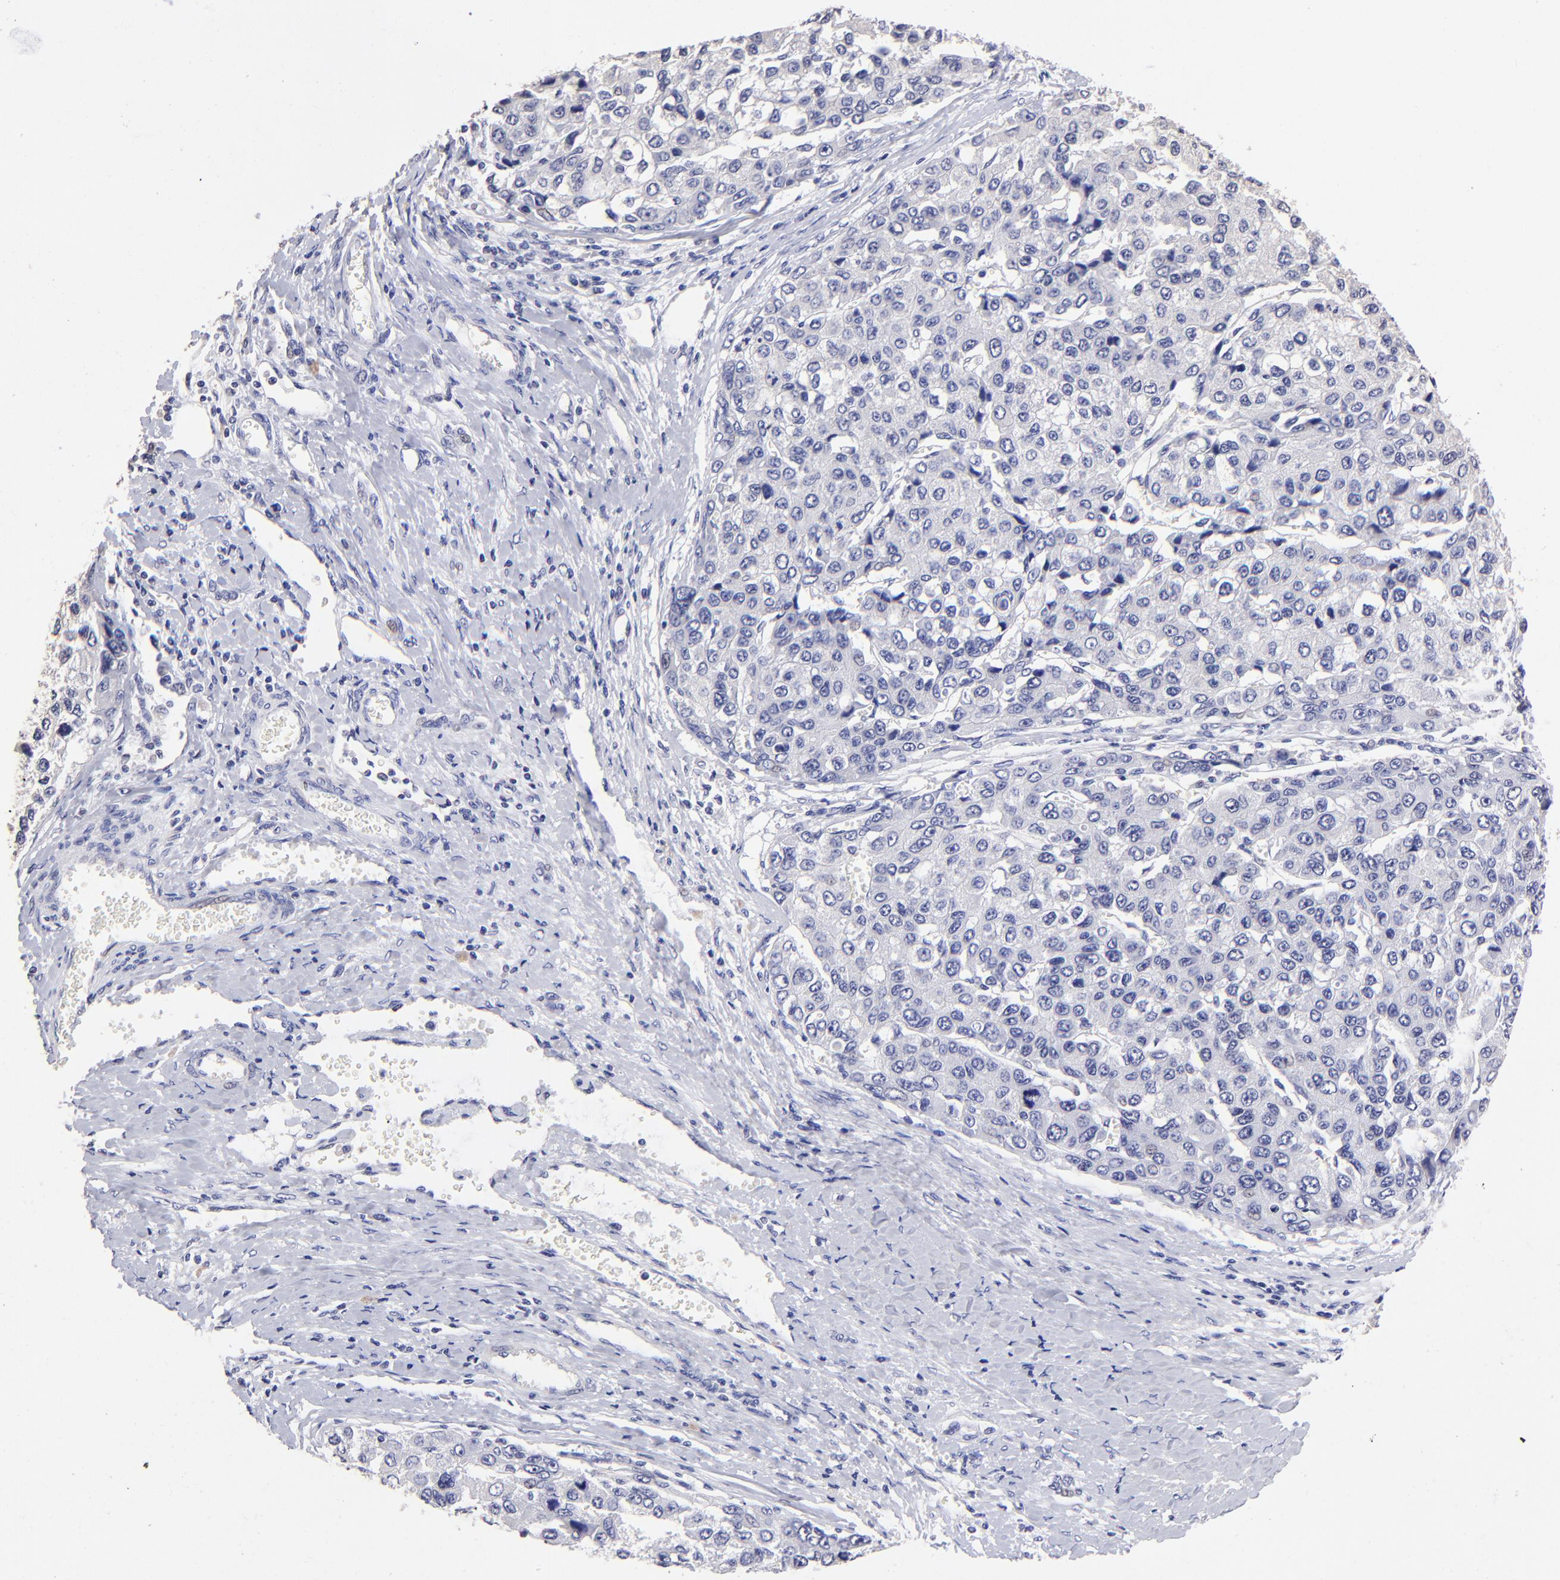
{"staining": {"intensity": "negative", "quantity": "none", "location": "none"}, "tissue": "liver cancer", "cell_type": "Tumor cells", "image_type": "cancer", "snomed": [{"axis": "morphology", "description": "Carcinoma, Hepatocellular, NOS"}, {"axis": "topography", "description": "Liver"}], "caption": "Human liver hepatocellular carcinoma stained for a protein using immunohistochemistry (IHC) displays no staining in tumor cells.", "gene": "DNMT1", "patient": {"sex": "female", "age": 66}}